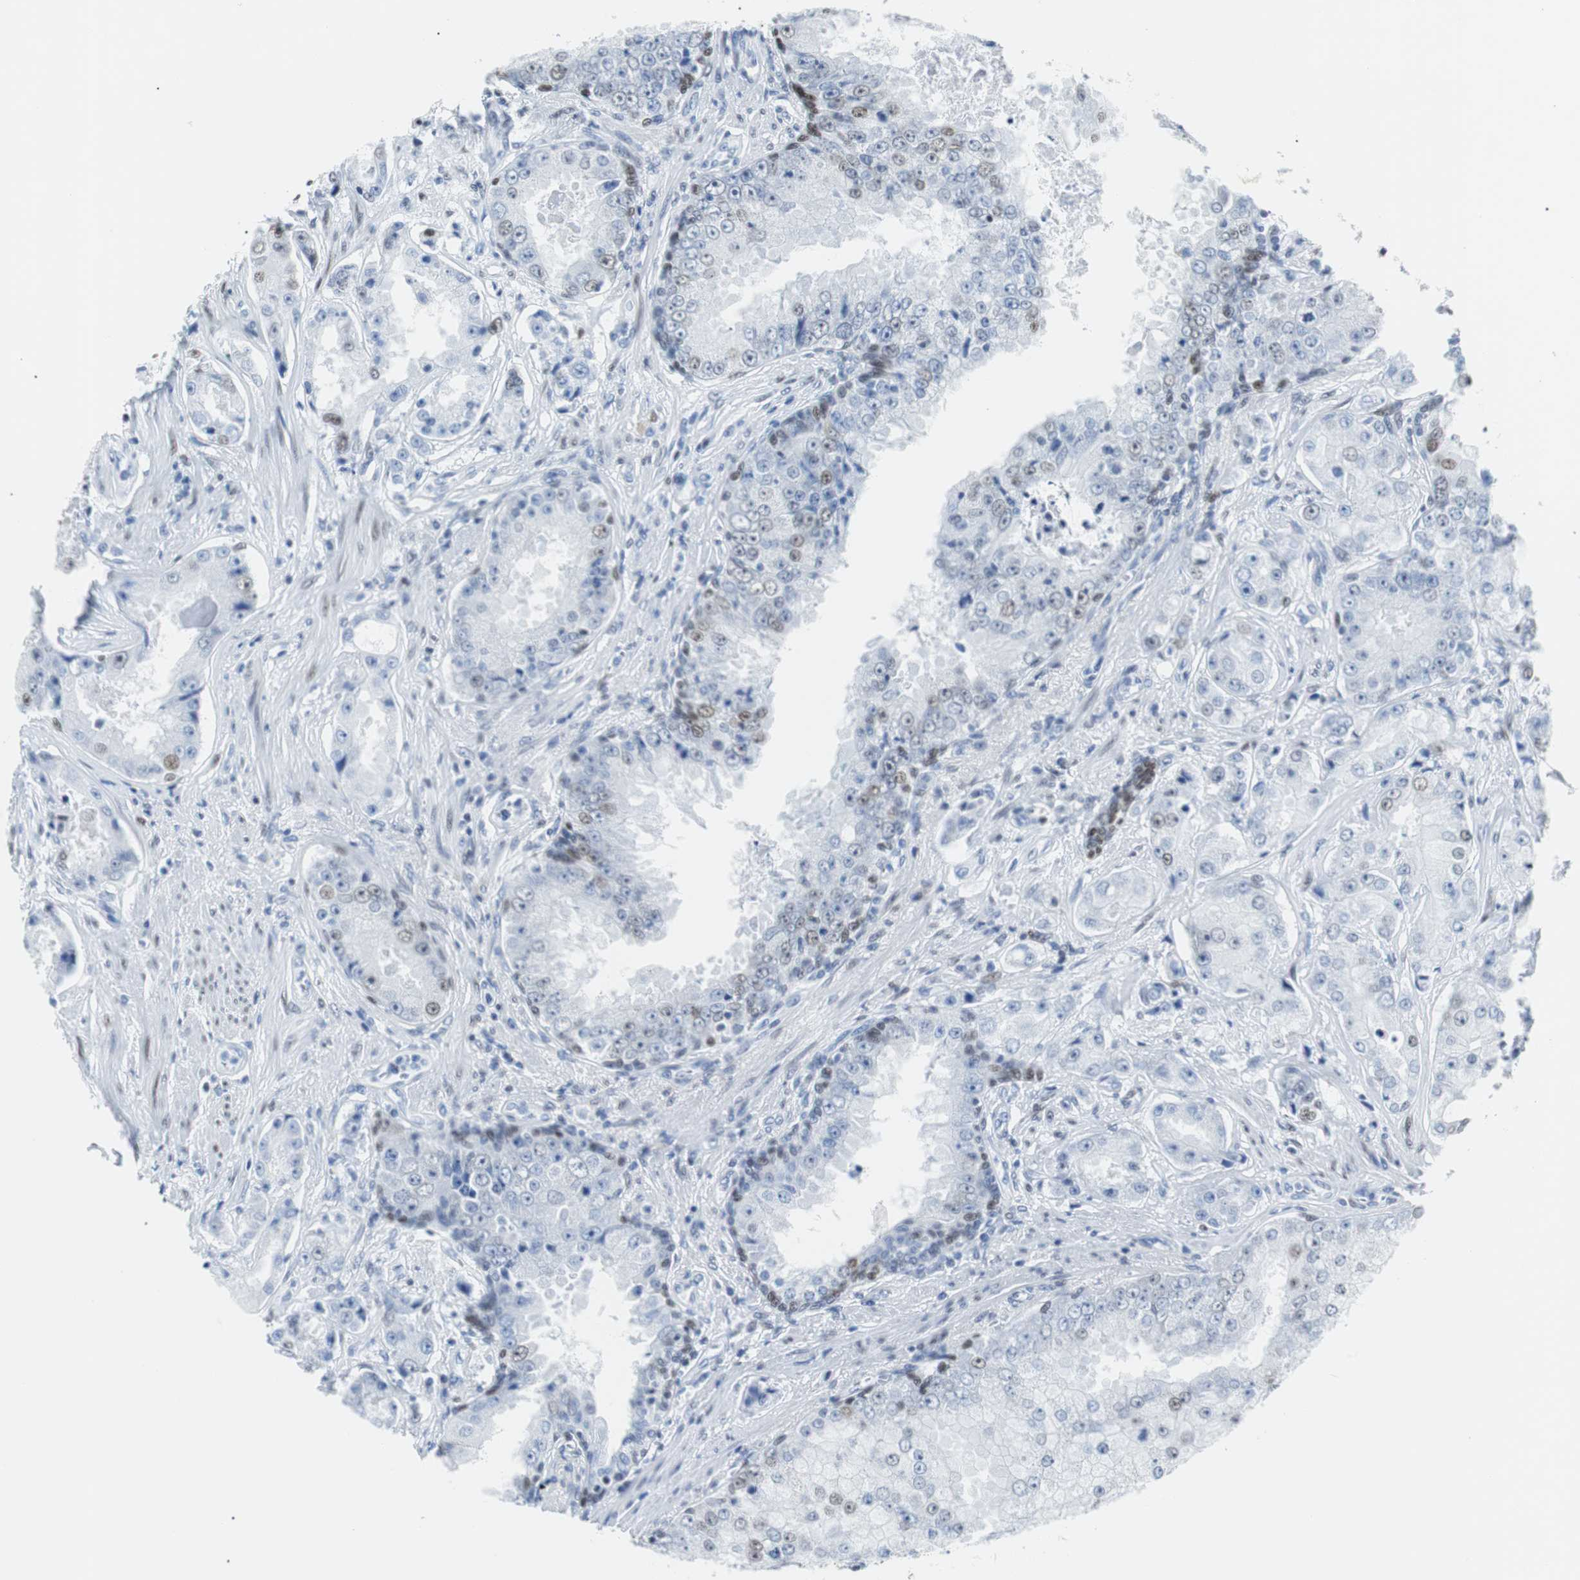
{"staining": {"intensity": "weak", "quantity": "<25%", "location": "nuclear"}, "tissue": "prostate cancer", "cell_type": "Tumor cells", "image_type": "cancer", "snomed": [{"axis": "morphology", "description": "Adenocarcinoma, High grade"}, {"axis": "topography", "description": "Prostate"}], "caption": "This is an immunohistochemistry (IHC) image of adenocarcinoma (high-grade) (prostate). There is no staining in tumor cells.", "gene": "JUN", "patient": {"sex": "male", "age": 73}}